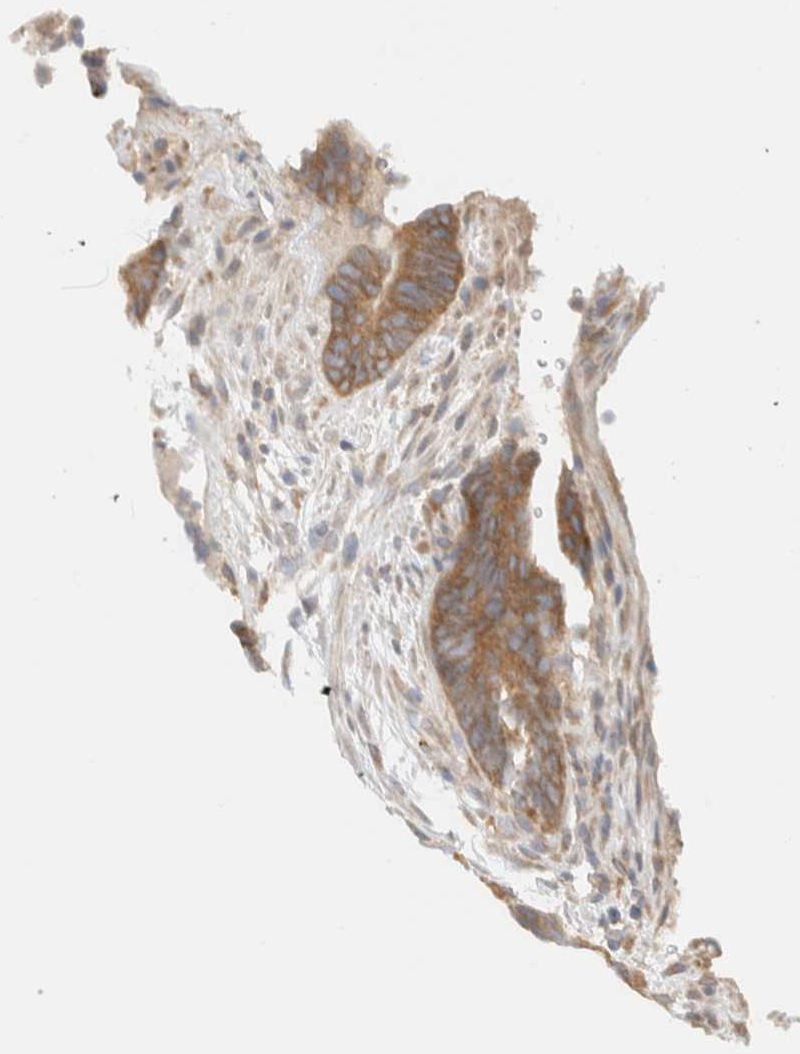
{"staining": {"intensity": "moderate", "quantity": ">75%", "location": "cytoplasmic/membranous"}, "tissue": "colorectal cancer", "cell_type": "Tumor cells", "image_type": "cancer", "snomed": [{"axis": "morphology", "description": "Adenocarcinoma, NOS"}, {"axis": "topography", "description": "Colon"}], "caption": "This image demonstrates colorectal cancer (adenocarcinoma) stained with immunohistochemistry to label a protein in brown. The cytoplasmic/membranous of tumor cells show moderate positivity for the protein. Nuclei are counter-stained blue.", "gene": "NT5C", "patient": {"sex": "male", "age": 56}}